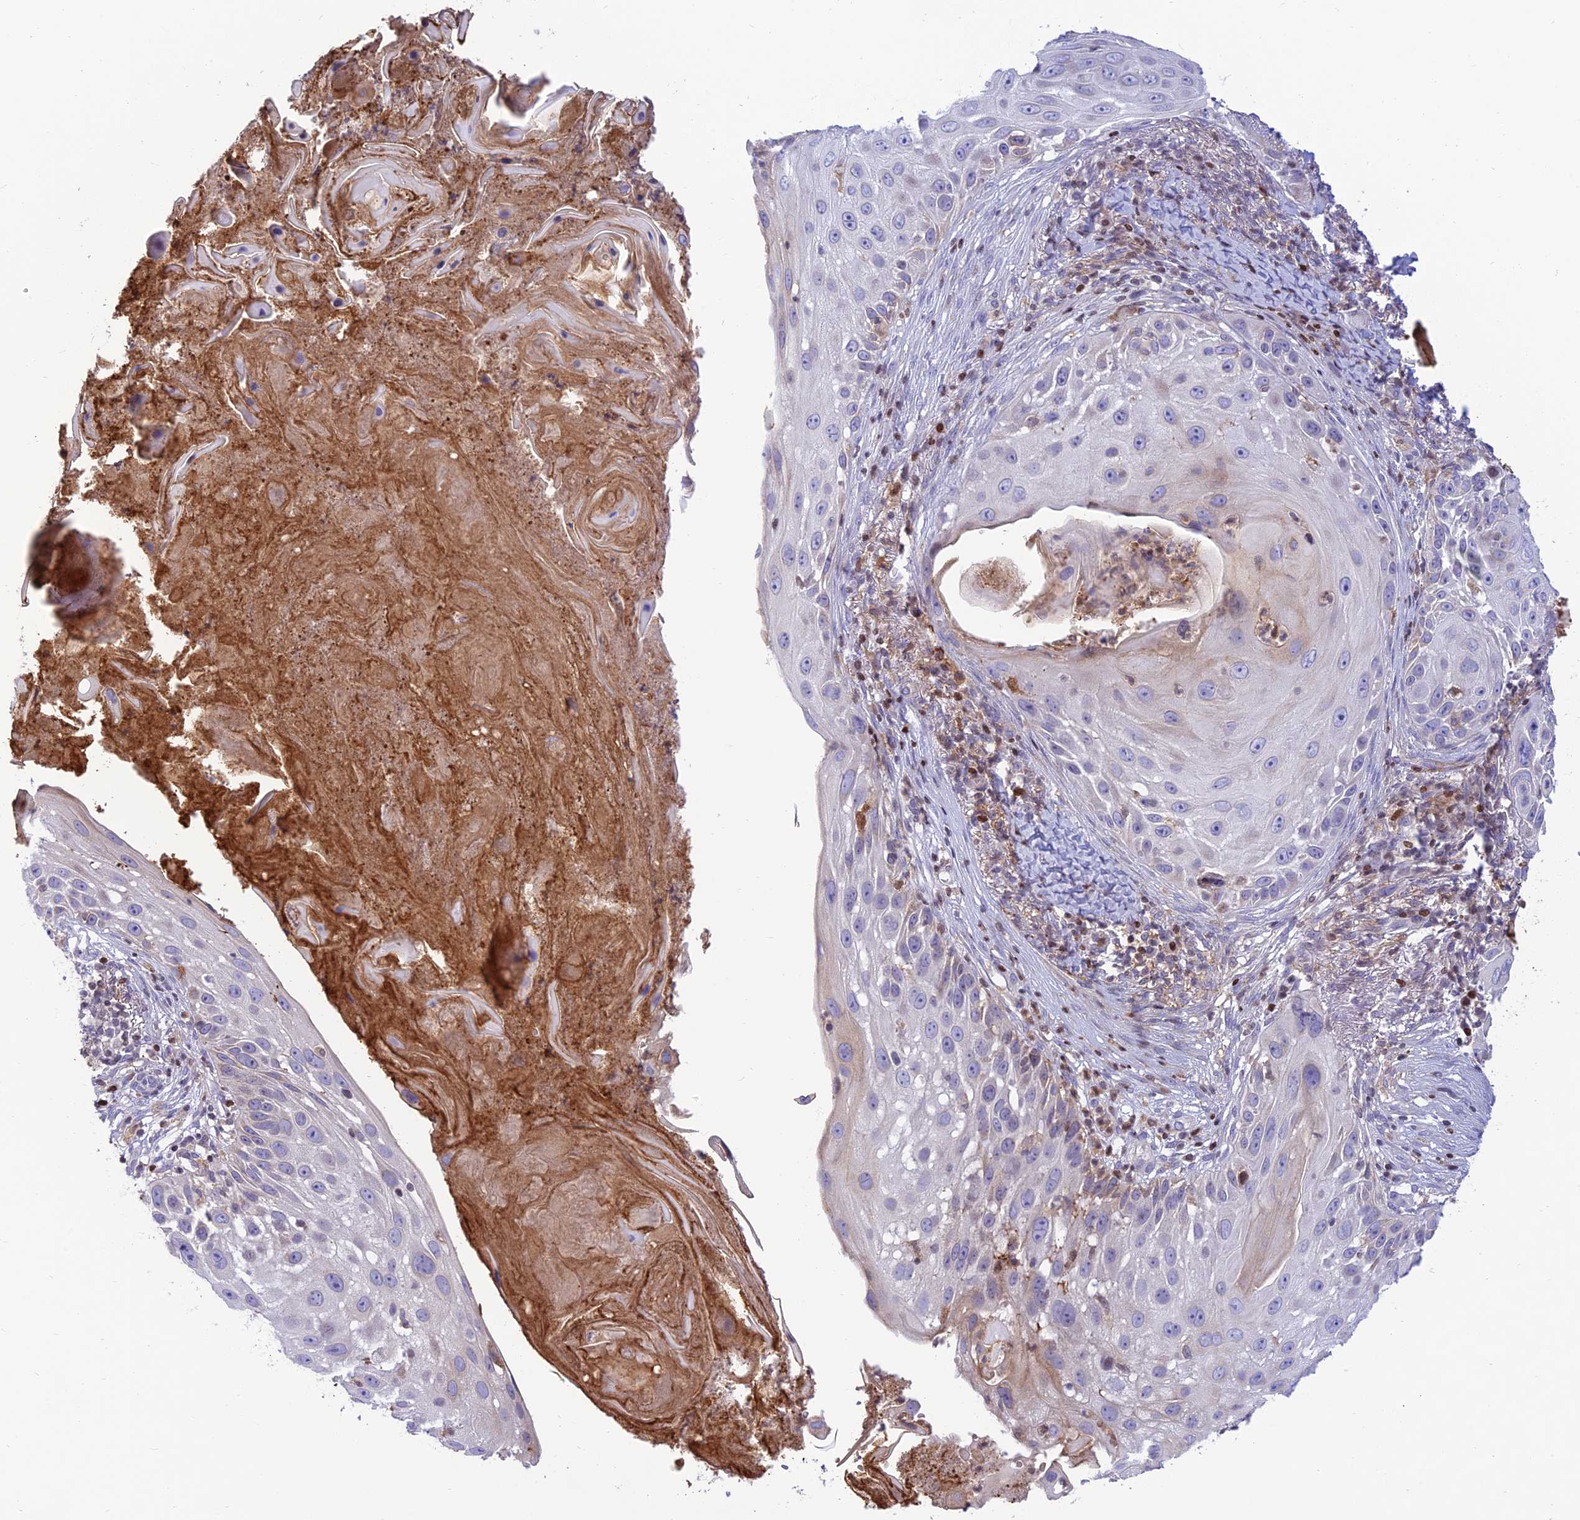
{"staining": {"intensity": "negative", "quantity": "none", "location": "none"}, "tissue": "skin cancer", "cell_type": "Tumor cells", "image_type": "cancer", "snomed": [{"axis": "morphology", "description": "Squamous cell carcinoma, NOS"}, {"axis": "topography", "description": "Skin"}], "caption": "Tumor cells are negative for protein expression in human skin squamous cell carcinoma.", "gene": "FAM186B", "patient": {"sex": "female", "age": 44}}